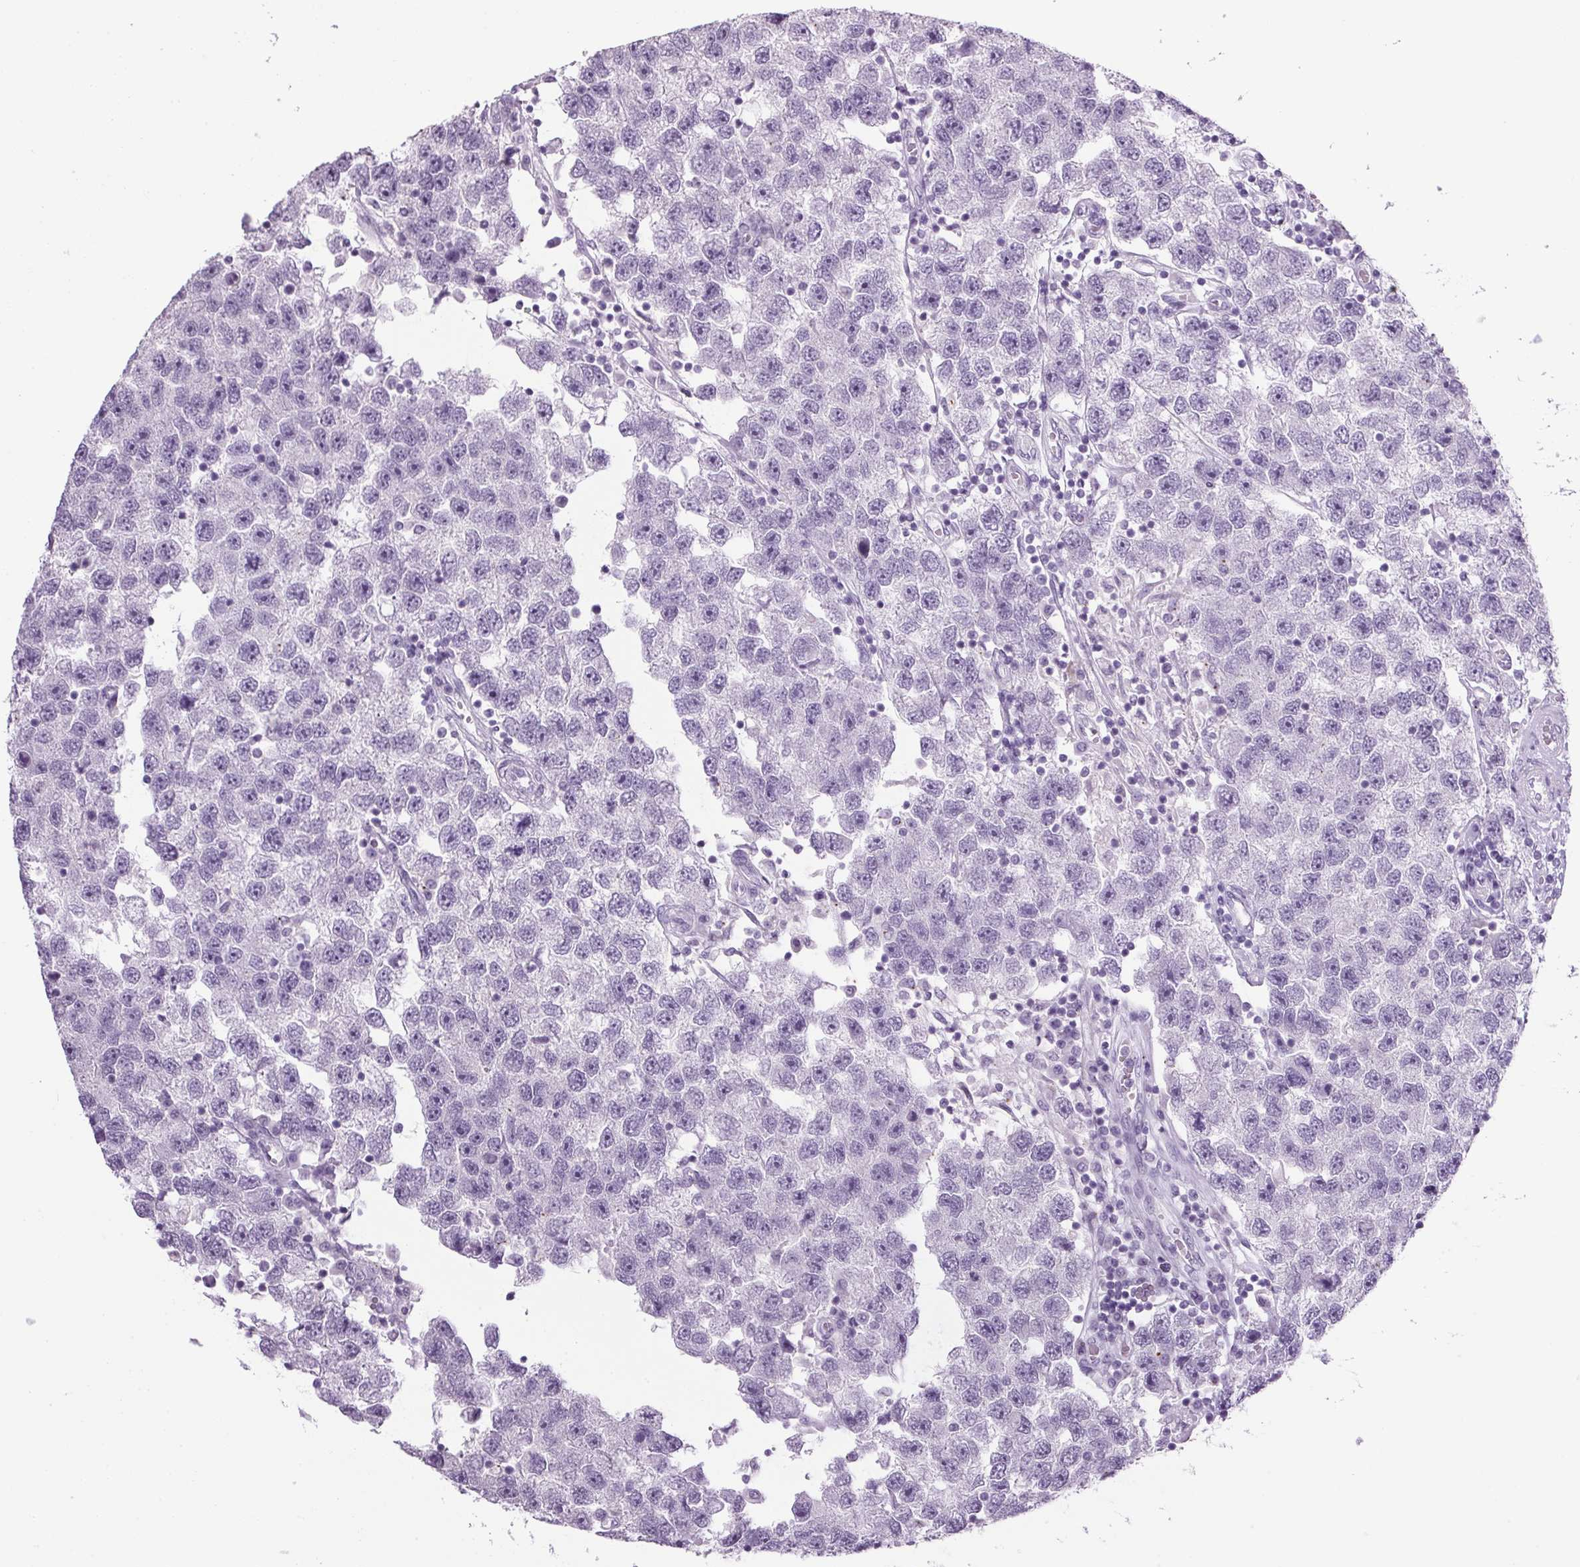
{"staining": {"intensity": "negative", "quantity": "none", "location": "none"}, "tissue": "testis cancer", "cell_type": "Tumor cells", "image_type": "cancer", "snomed": [{"axis": "morphology", "description": "Seminoma, NOS"}, {"axis": "topography", "description": "Testis"}], "caption": "Immunohistochemical staining of testis cancer reveals no significant positivity in tumor cells. (DAB (3,3'-diaminobenzidine) immunohistochemistry, high magnification).", "gene": "PPP1R1A", "patient": {"sex": "male", "age": 26}}